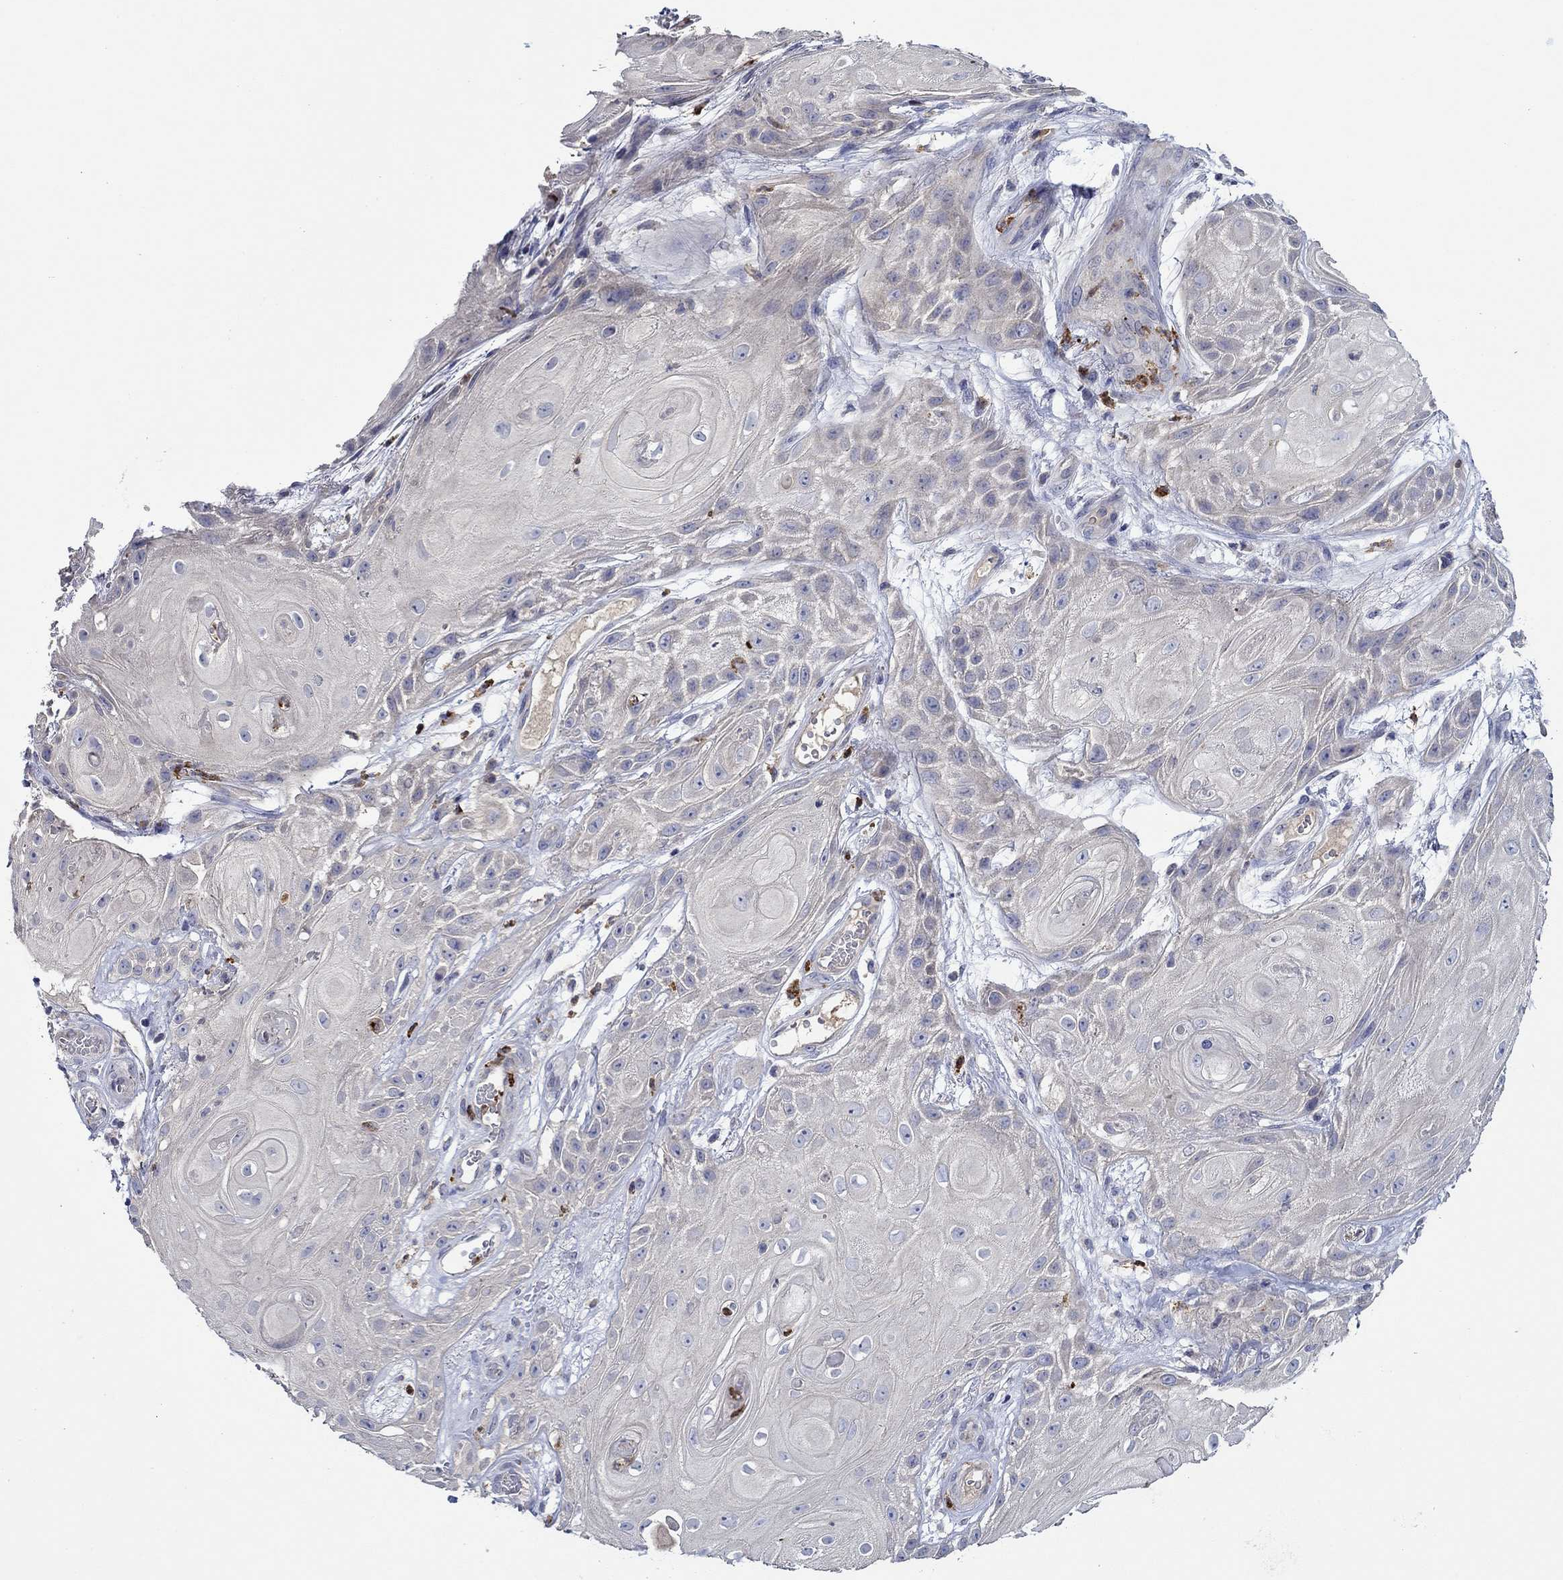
{"staining": {"intensity": "negative", "quantity": "none", "location": "none"}, "tissue": "skin cancer", "cell_type": "Tumor cells", "image_type": "cancer", "snomed": [{"axis": "morphology", "description": "Squamous cell carcinoma, NOS"}, {"axis": "topography", "description": "Skin"}], "caption": "This histopathology image is of skin cancer (squamous cell carcinoma) stained with IHC to label a protein in brown with the nuclei are counter-stained blue. There is no expression in tumor cells. Nuclei are stained in blue.", "gene": "CHIT1", "patient": {"sex": "male", "age": 62}}